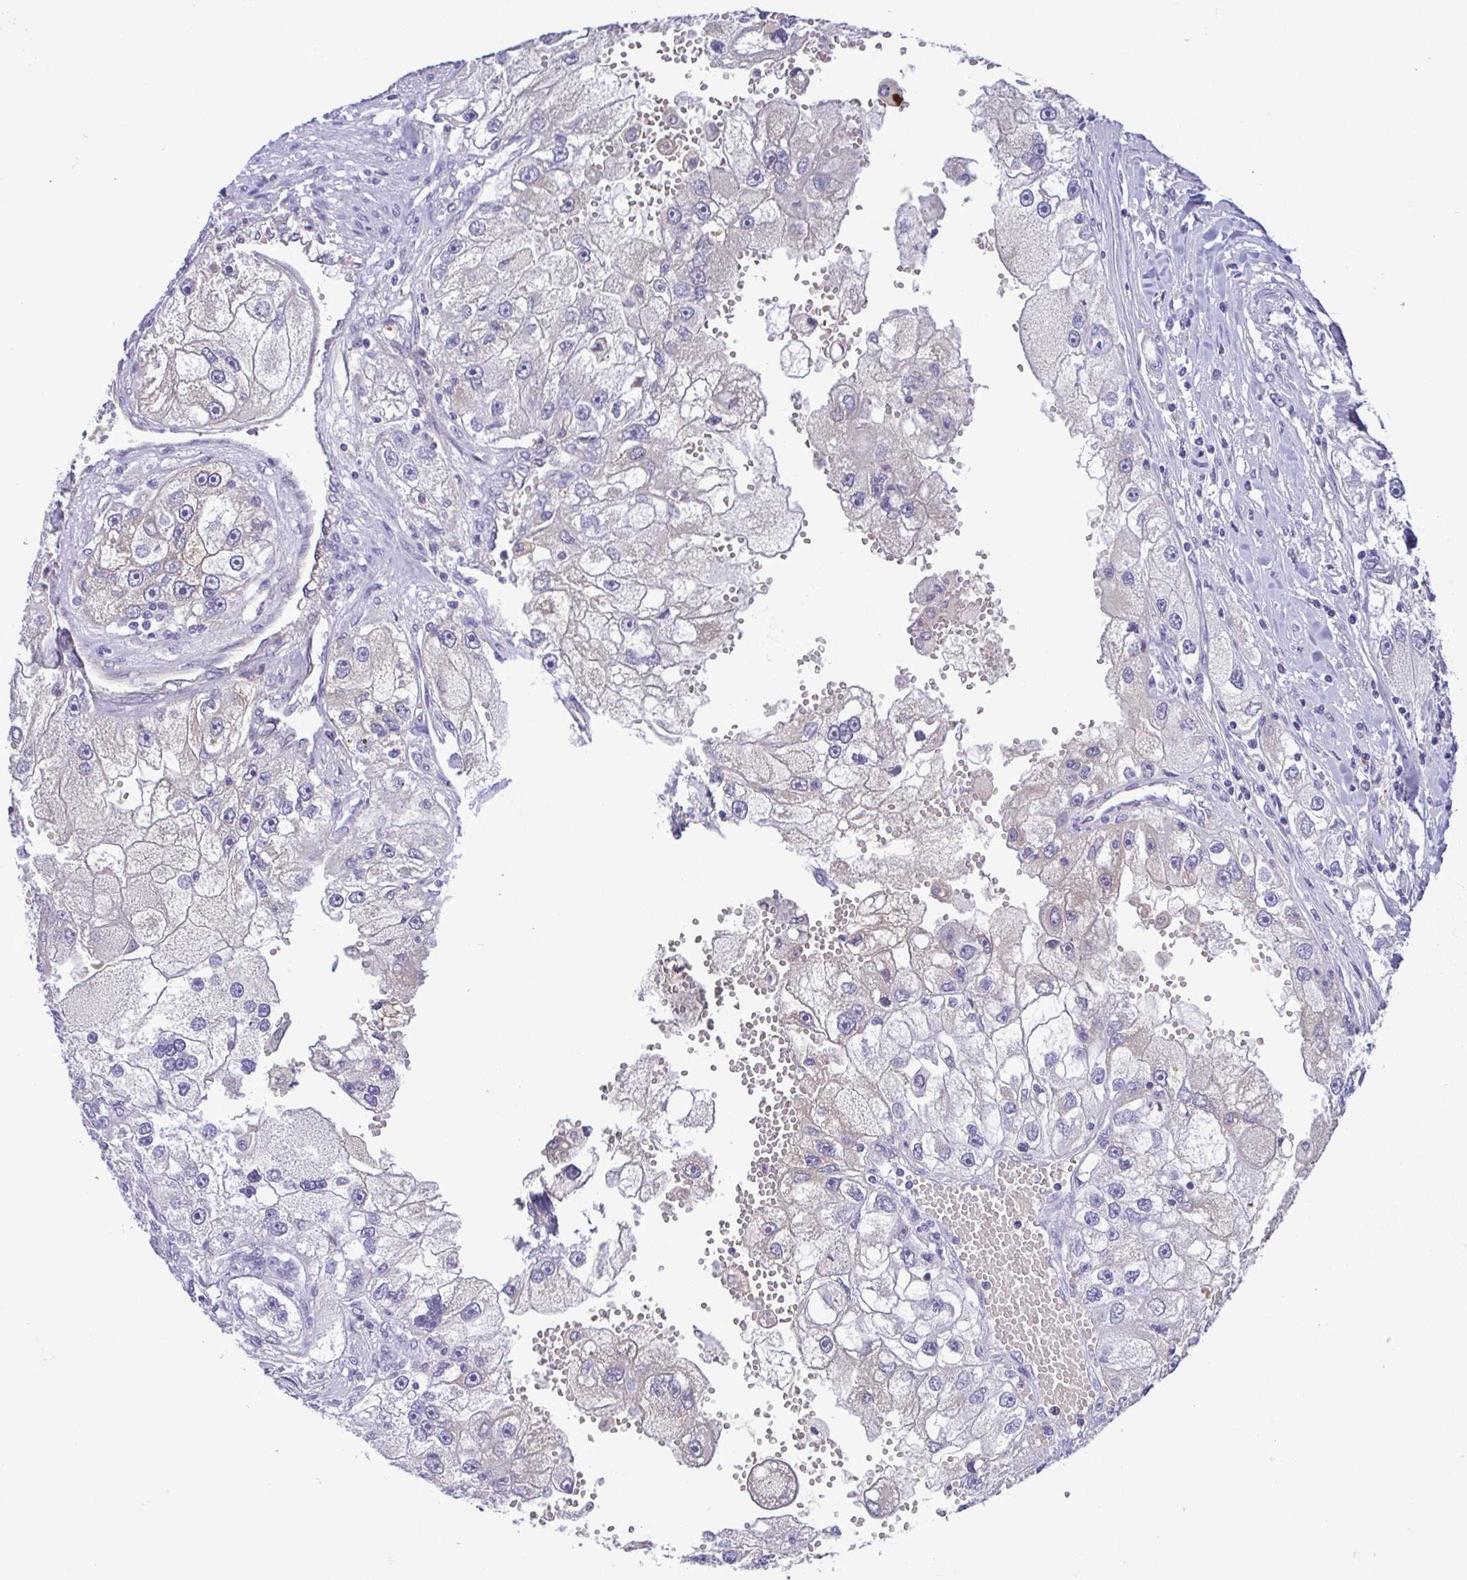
{"staining": {"intensity": "negative", "quantity": "none", "location": "none"}, "tissue": "renal cancer", "cell_type": "Tumor cells", "image_type": "cancer", "snomed": [{"axis": "morphology", "description": "Adenocarcinoma, NOS"}, {"axis": "topography", "description": "Kidney"}], "caption": "Photomicrograph shows no protein staining in tumor cells of renal cancer (adenocarcinoma) tissue.", "gene": "TIPIN", "patient": {"sex": "male", "age": 63}}